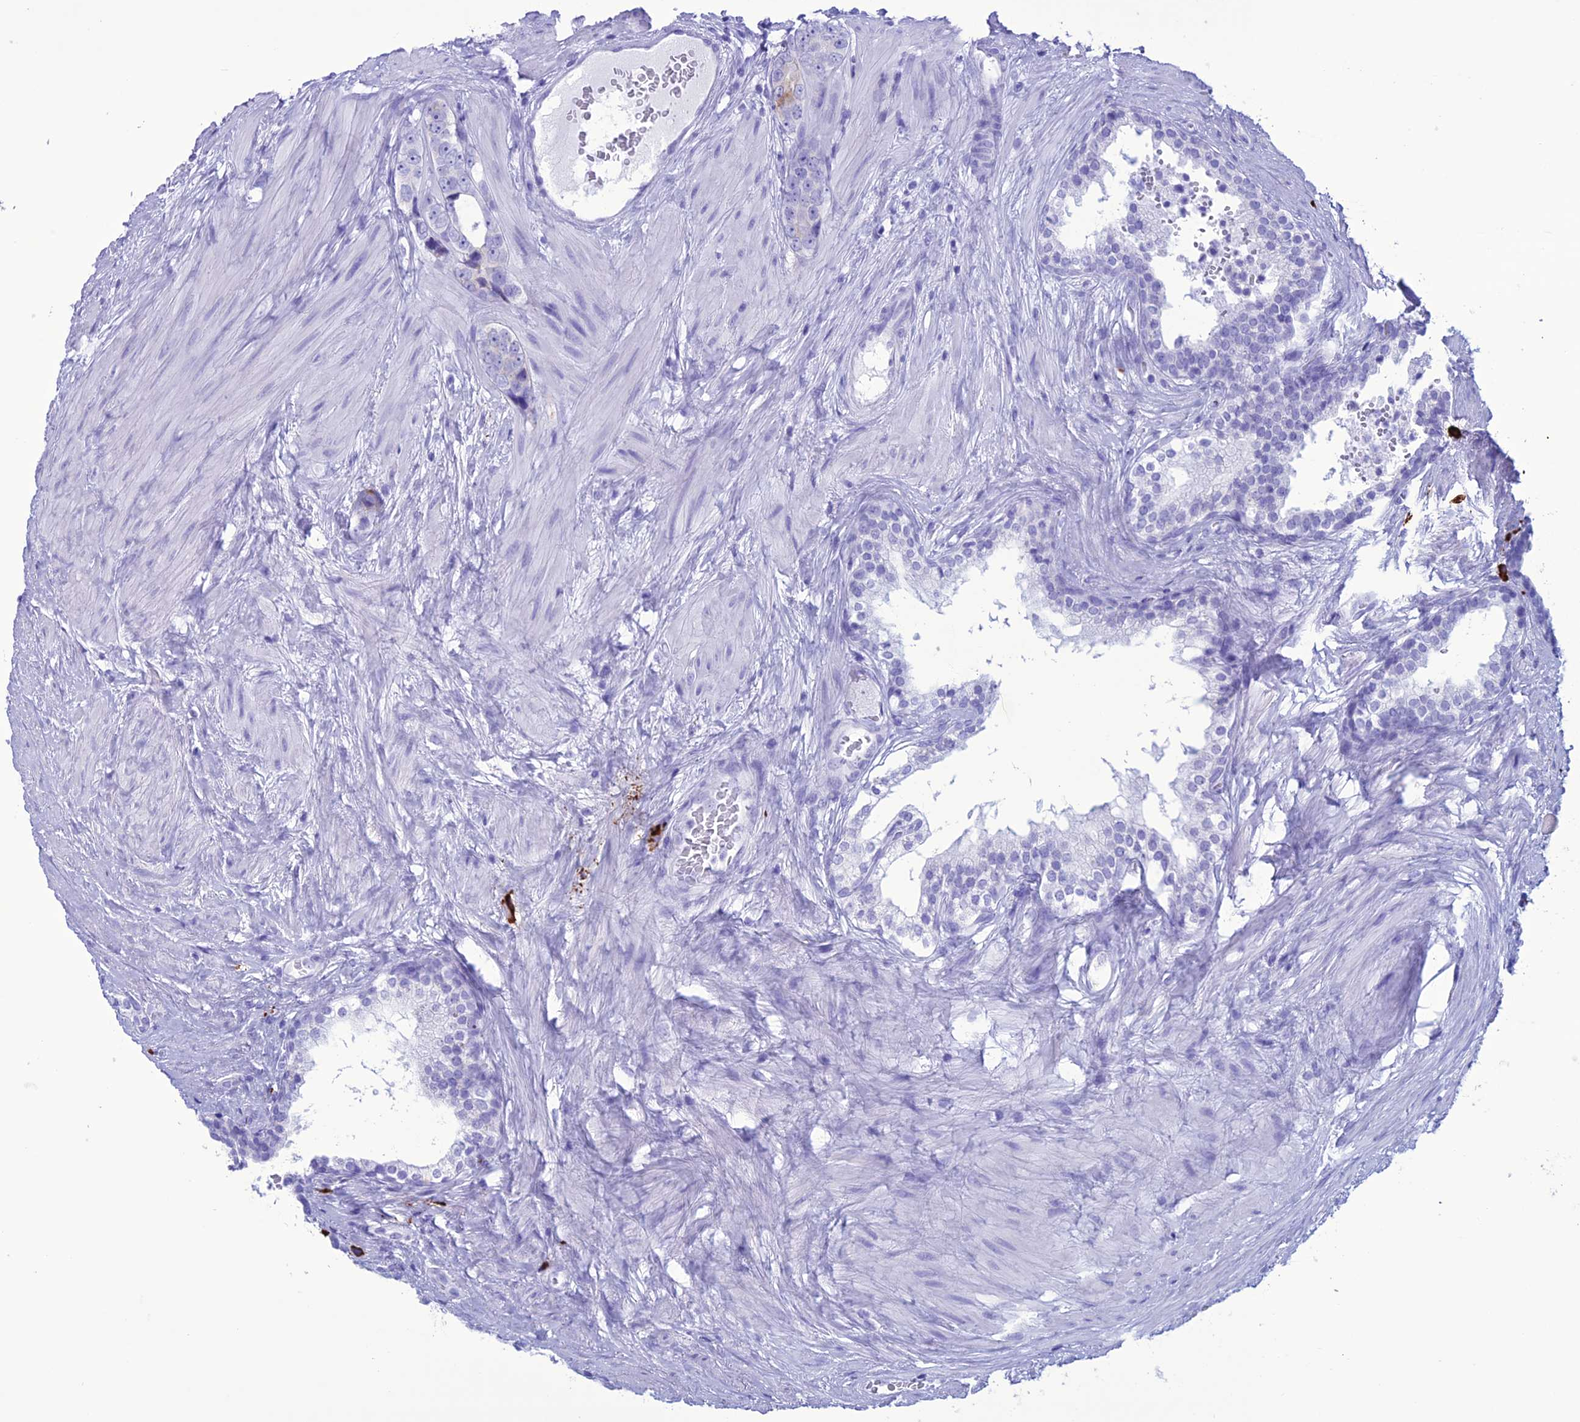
{"staining": {"intensity": "weak", "quantity": "<25%", "location": "cytoplasmic/membranous"}, "tissue": "prostate cancer", "cell_type": "Tumor cells", "image_type": "cancer", "snomed": [{"axis": "morphology", "description": "Adenocarcinoma, High grade"}, {"axis": "topography", "description": "Prostate"}], "caption": "Immunohistochemistry (IHC) micrograph of prostate cancer (high-grade adenocarcinoma) stained for a protein (brown), which shows no staining in tumor cells. (Stains: DAB IHC with hematoxylin counter stain, Microscopy: brightfield microscopy at high magnification).", "gene": "MZB1", "patient": {"sex": "male", "age": 56}}